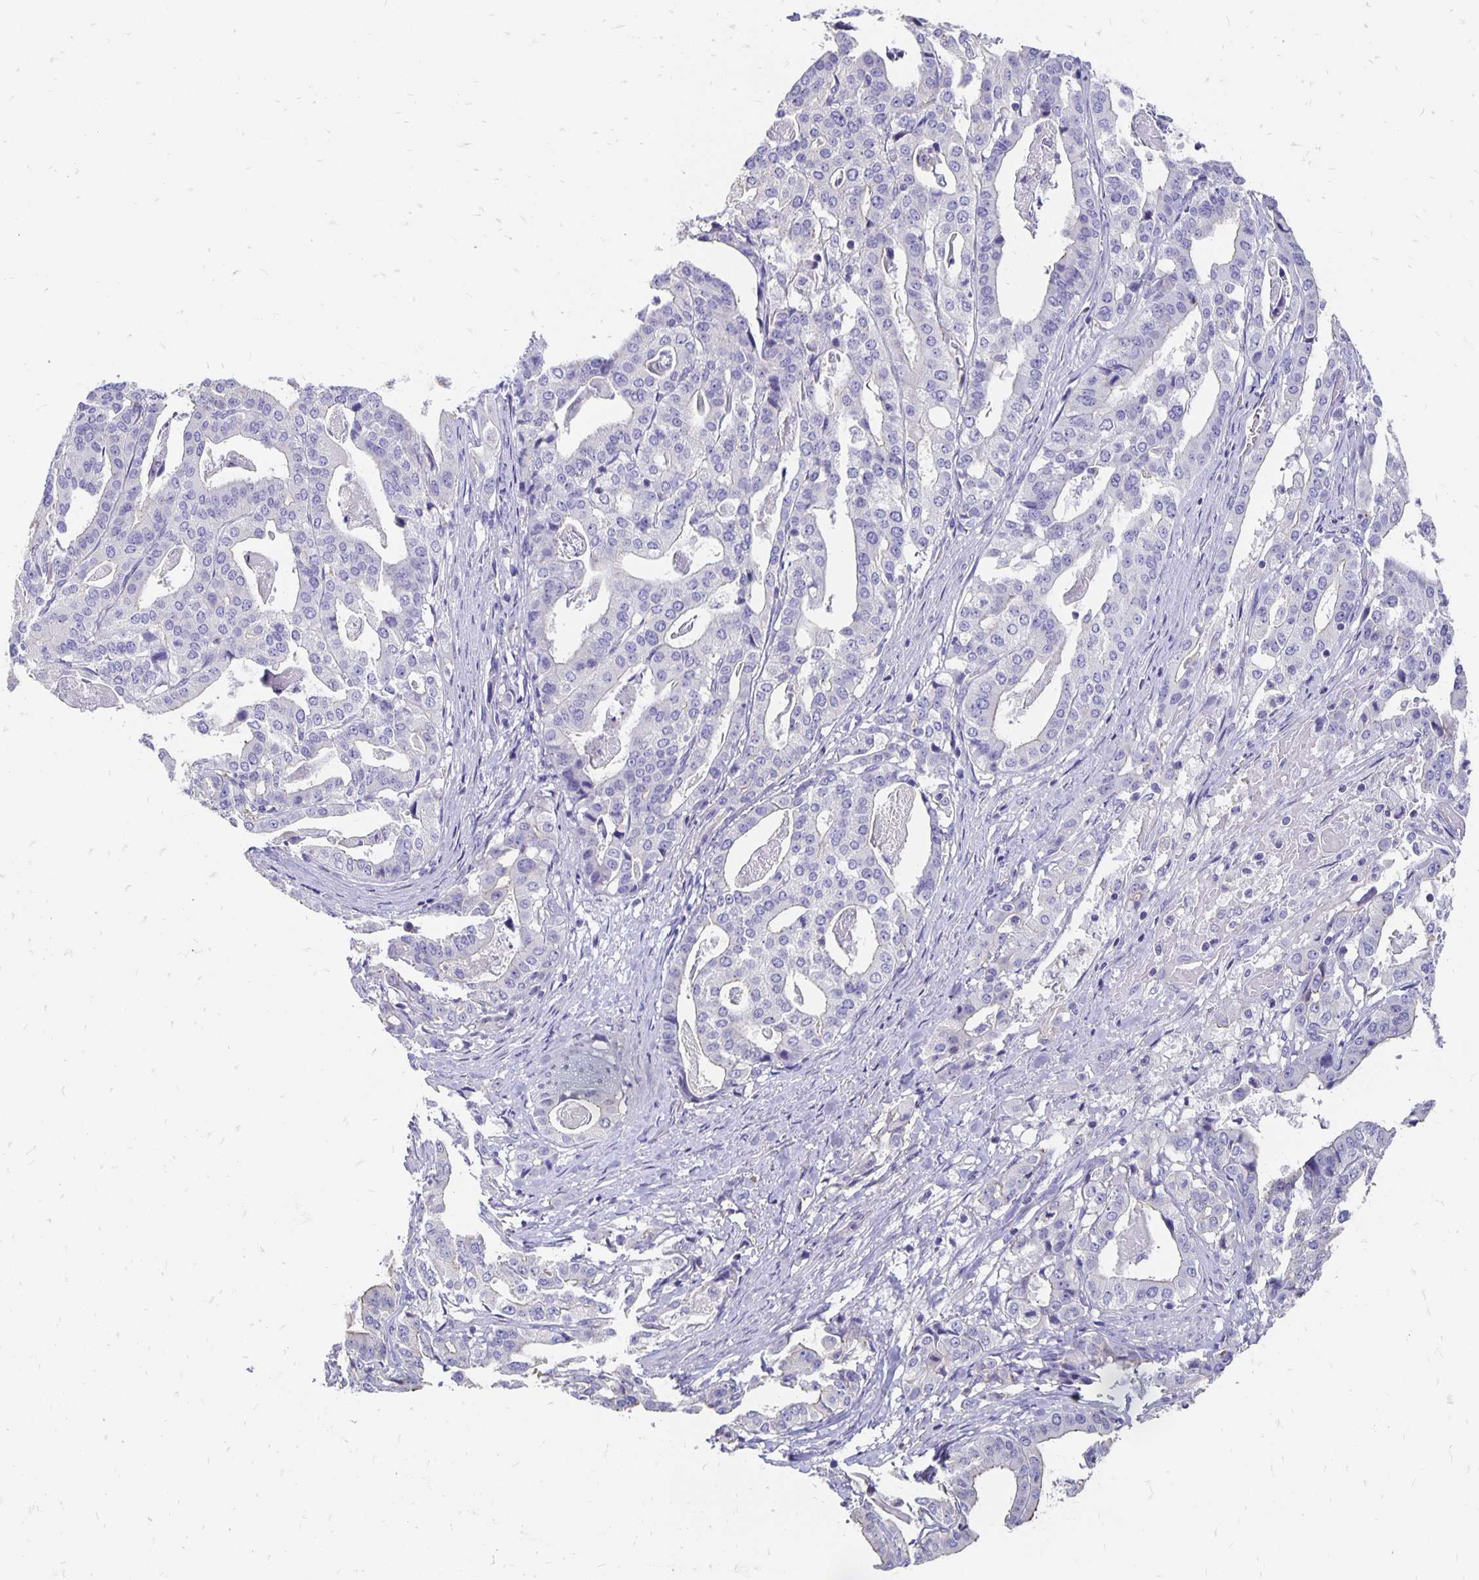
{"staining": {"intensity": "negative", "quantity": "none", "location": "none"}, "tissue": "stomach cancer", "cell_type": "Tumor cells", "image_type": "cancer", "snomed": [{"axis": "morphology", "description": "Adenocarcinoma, NOS"}, {"axis": "topography", "description": "Stomach"}], "caption": "Immunohistochemistry of stomach cancer displays no staining in tumor cells.", "gene": "APOB", "patient": {"sex": "male", "age": 48}}